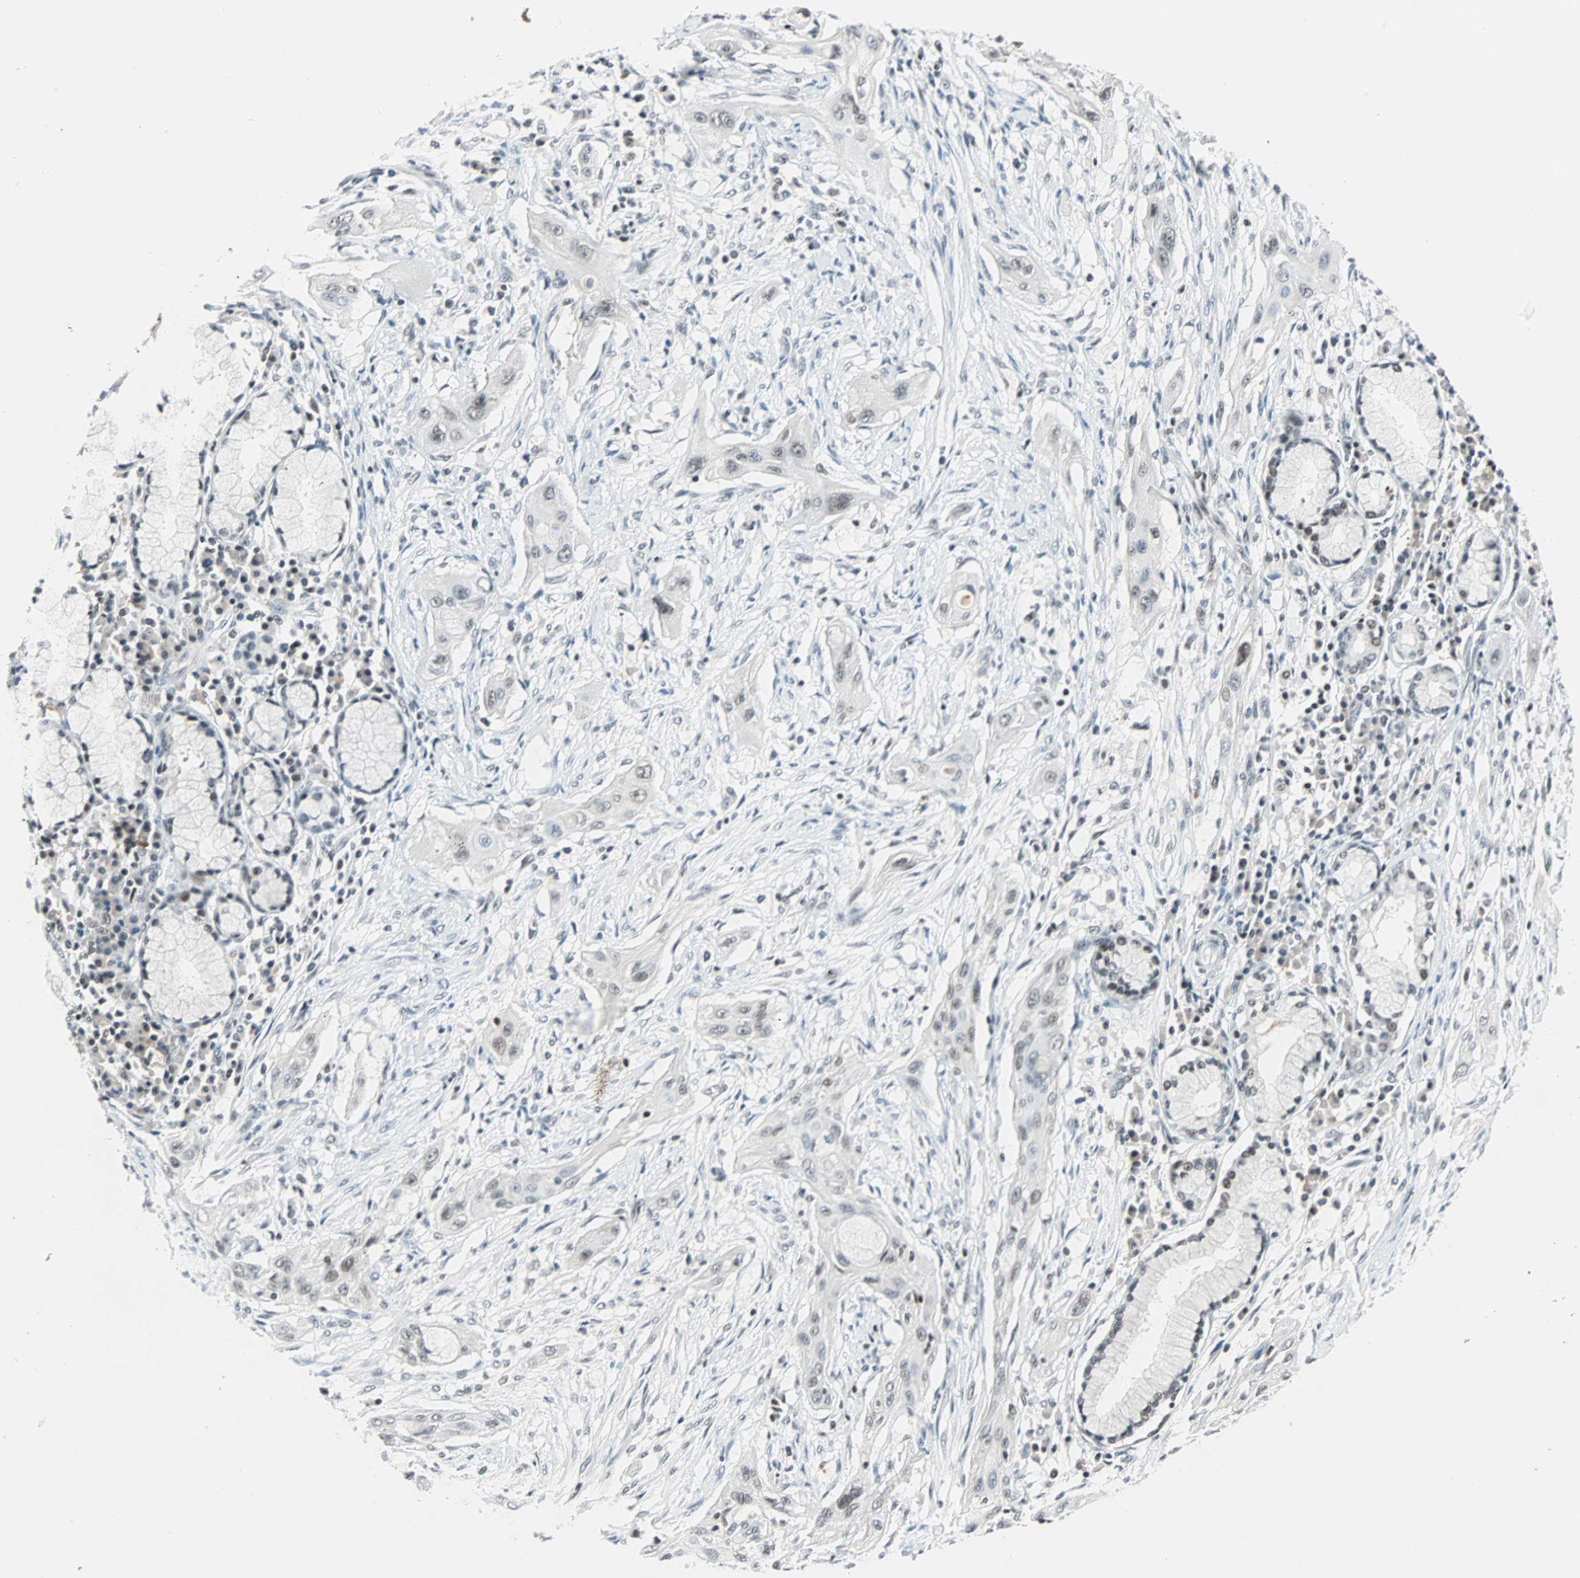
{"staining": {"intensity": "weak", "quantity": "<25%", "location": "nuclear"}, "tissue": "lung cancer", "cell_type": "Tumor cells", "image_type": "cancer", "snomed": [{"axis": "morphology", "description": "Squamous cell carcinoma, NOS"}, {"axis": "topography", "description": "Lung"}], "caption": "Tumor cells are negative for brown protein staining in lung cancer.", "gene": "SIN3A", "patient": {"sex": "female", "age": 47}}